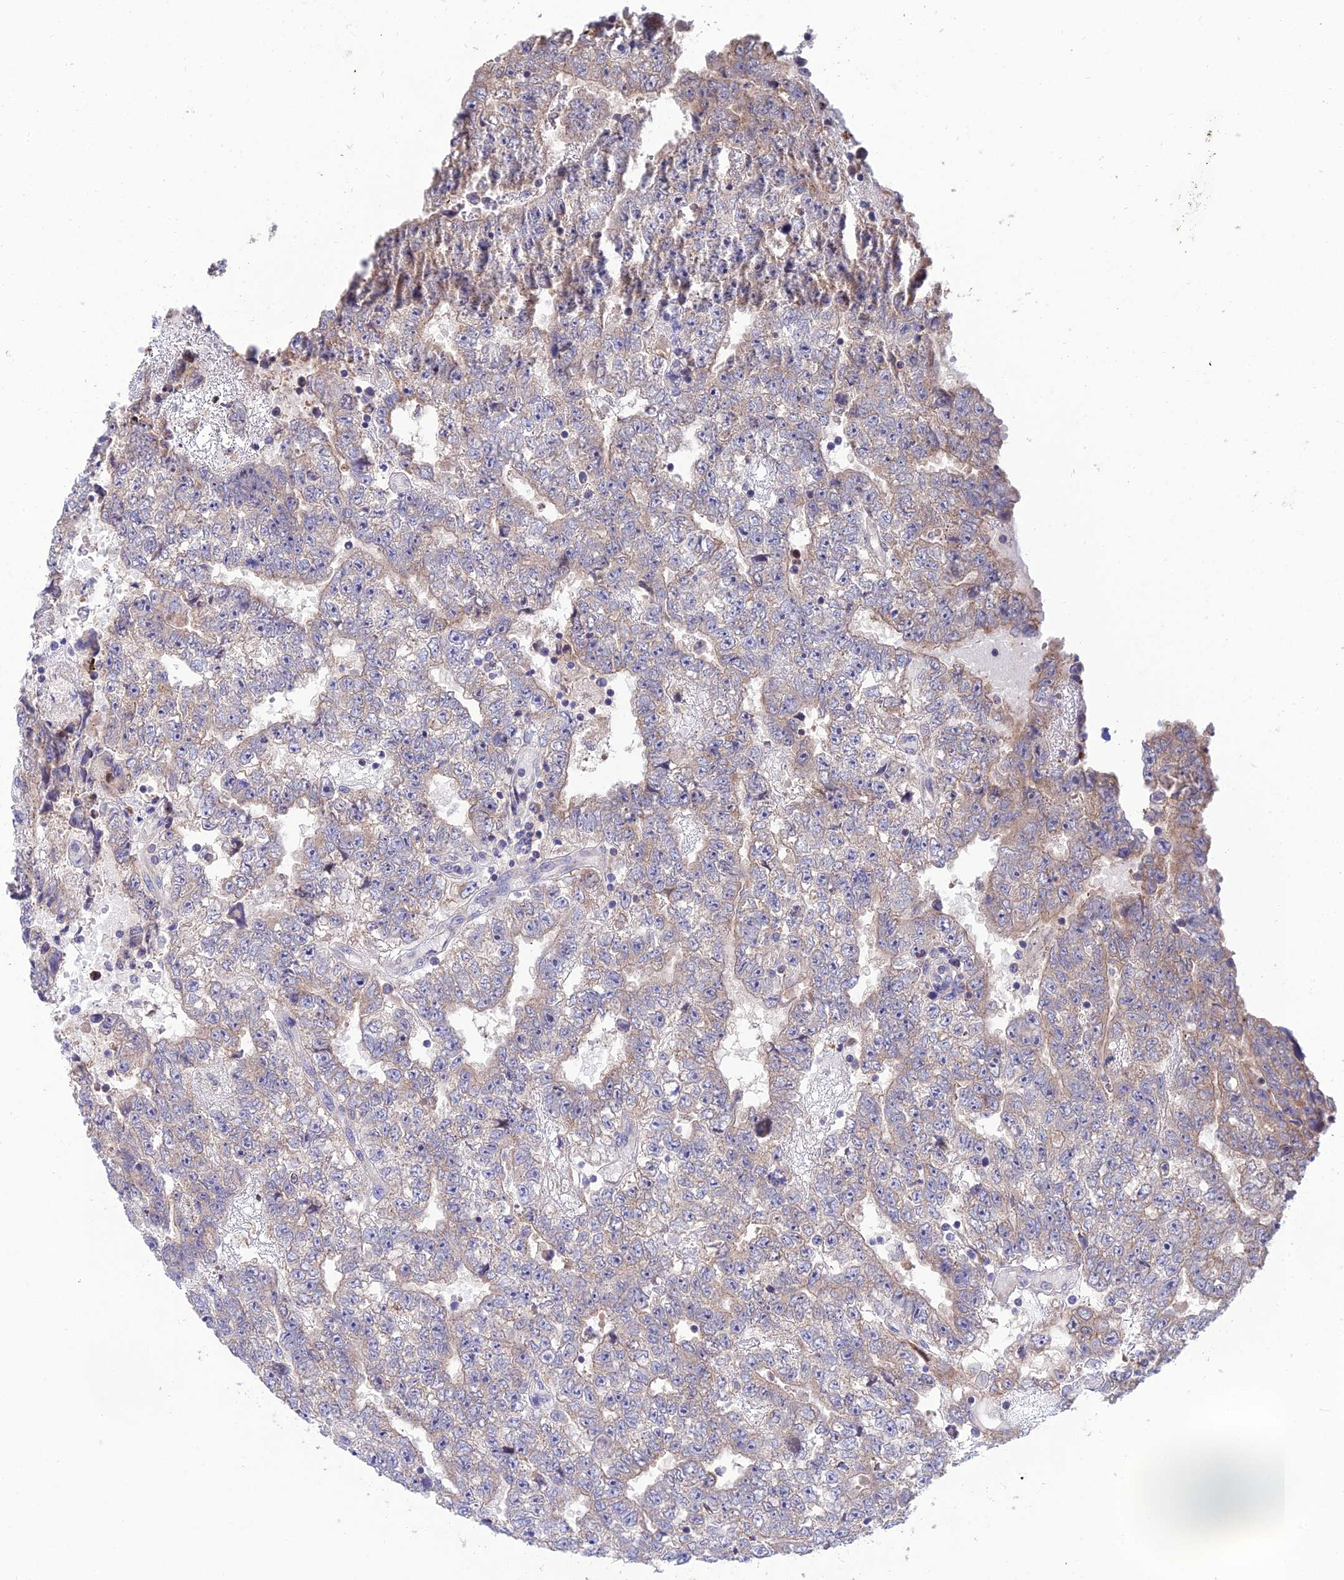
{"staining": {"intensity": "weak", "quantity": "25%-75%", "location": "cytoplasmic/membranous"}, "tissue": "testis cancer", "cell_type": "Tumor cells", "image_type": "cancer", "snomed": [{"axis": "morphology", "description": "Carcinoma, Embryonal, NOS"}, {"axis": "topography", "description": "Testis"}], "caption": "Protein expression analysis of testis cancer reveals weak cytoplasmic/membranous positivity in approximately 25%-75% of tumor cells.", "gene": "DNPEP", "patient": {"sex": "male", "age": 25}}